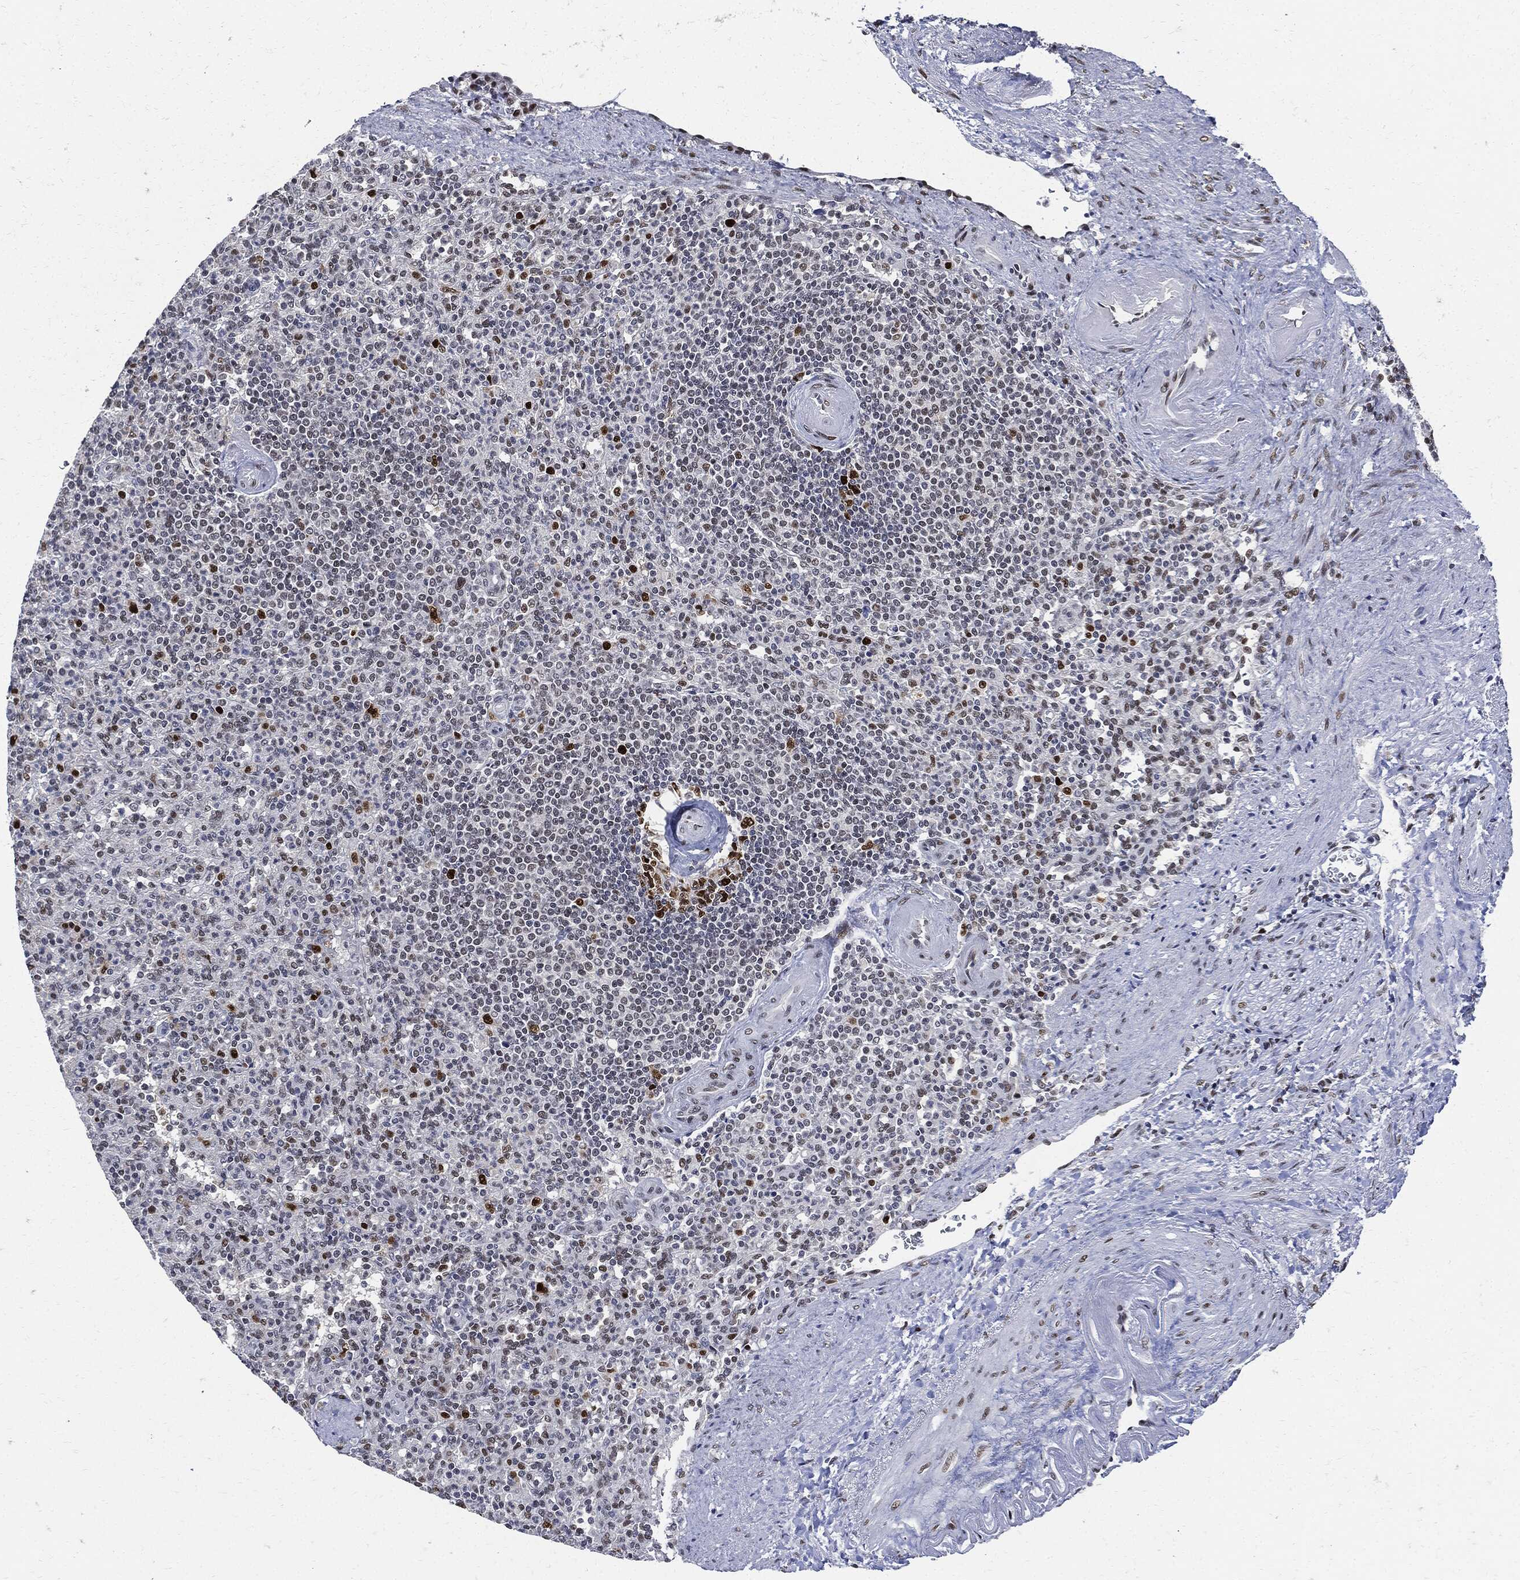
{"staining": {"intensity": "strong", "quantity": "<25%", "location": "nuclear"}, "tissue": "spleen", "cell_type": "Cells in red pulp", "image_type": "normal", "snomed": [{"axis": "morphology", "description": "Normal tissue, NOS"}, {"axis": "topography", "description": "Spleen"}], "caption": "Immunohistochemistry (DAB) staining of normal human spleen shows strong nuclear protein positivity in approximately <25% of cells in red pulp.", "gene": "PCNA", "patient": {"sex": "female", "age": 74}}